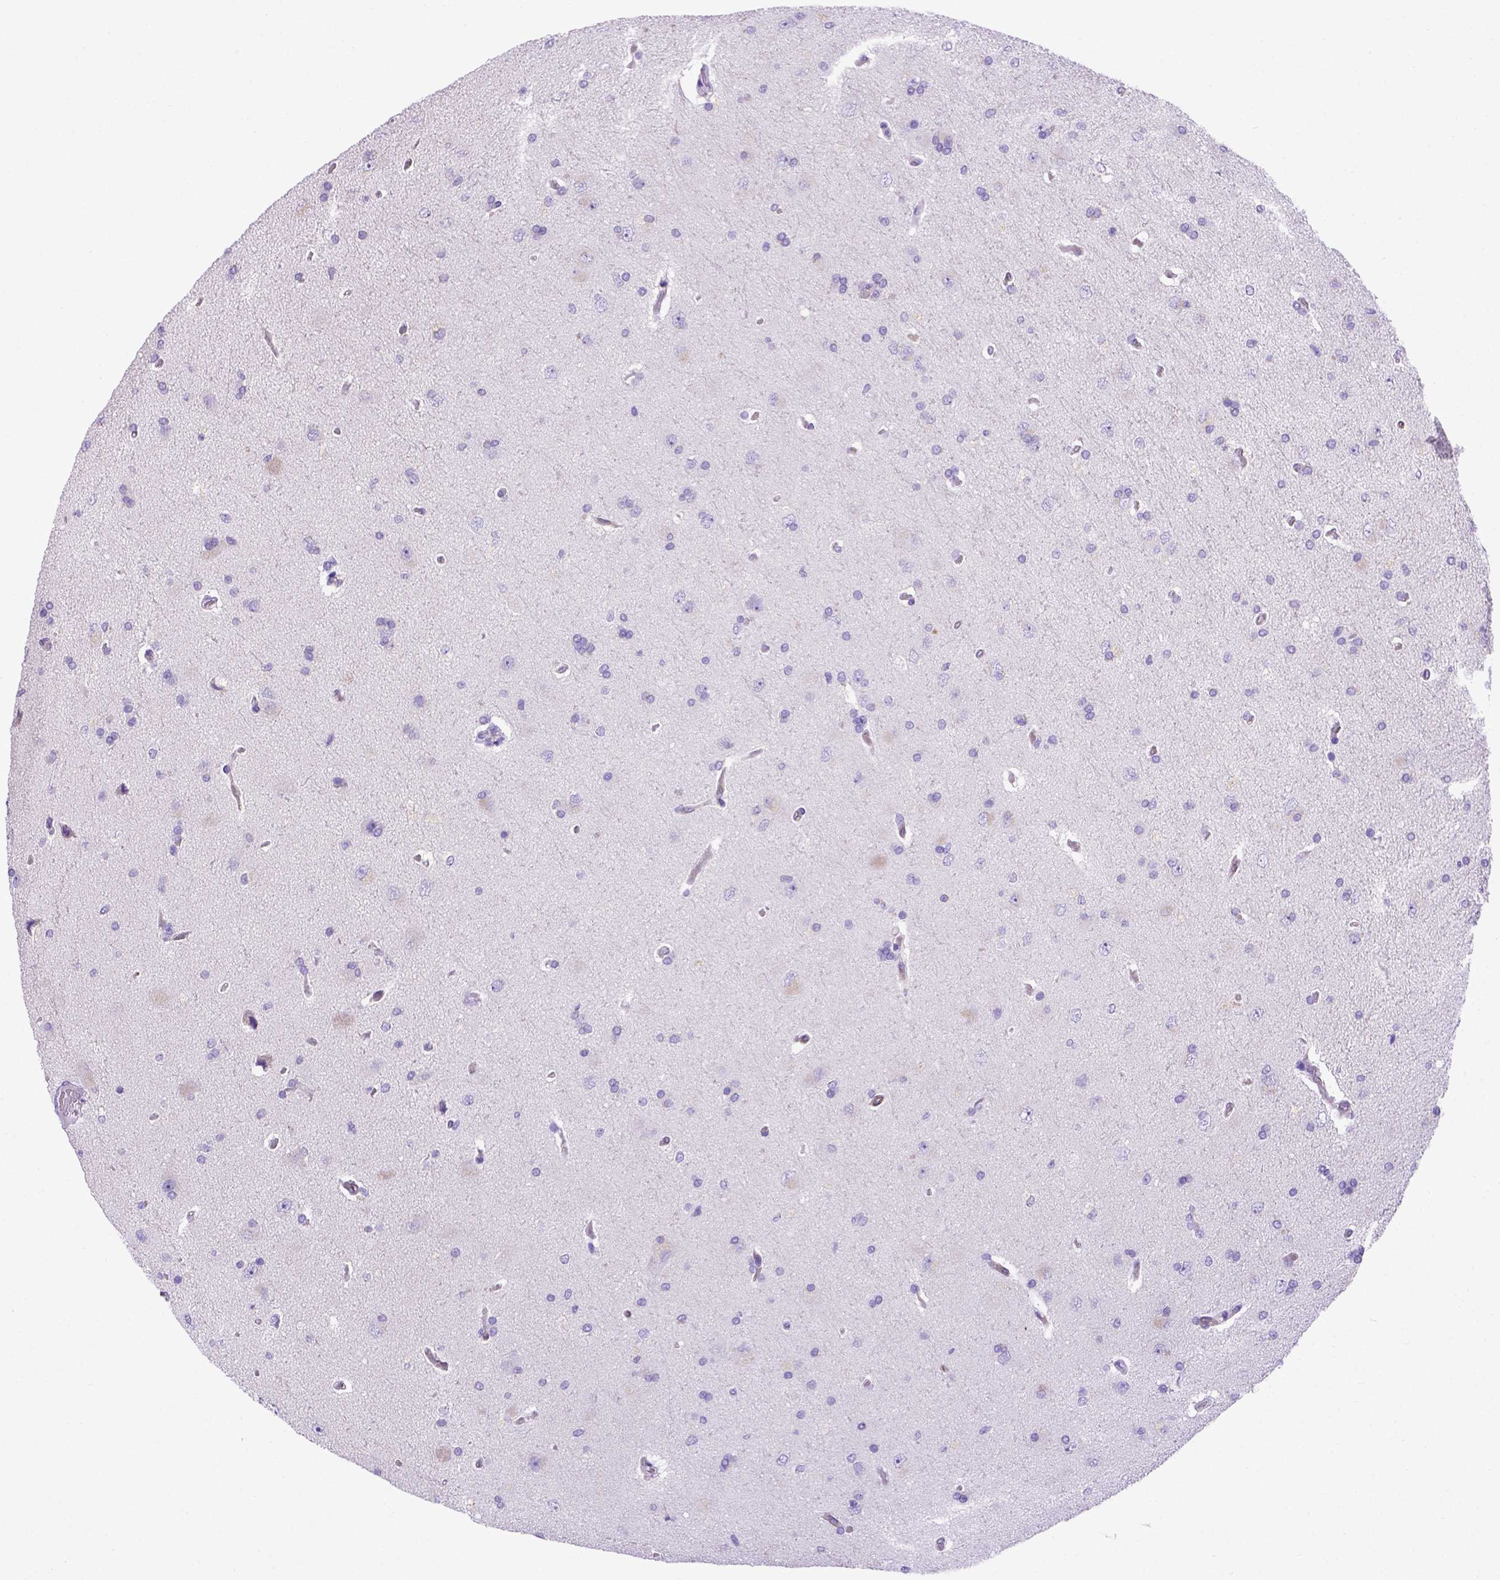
{"staining": {"intensity": "negative", "quantity": "none", "location": "none"}, "tissue": "glioma", "cell_type": "Tumor cells", "image_type": "cancer", "snomed": [{"axis": "morphology", "description": "Glioma, malignant, High grade"}, {"axis": "topography", "description": "Cerebral cortex"}], "caption": "There is no significant expression in tumor cells of malignant glioma (high-grade). (Brightfield microscopy of DAB (3,3'-diaminobenzidine) immunohistochemistry at high magnification).", "gene": "PTGES", "patient": {"sex": "male", "age": 70}}